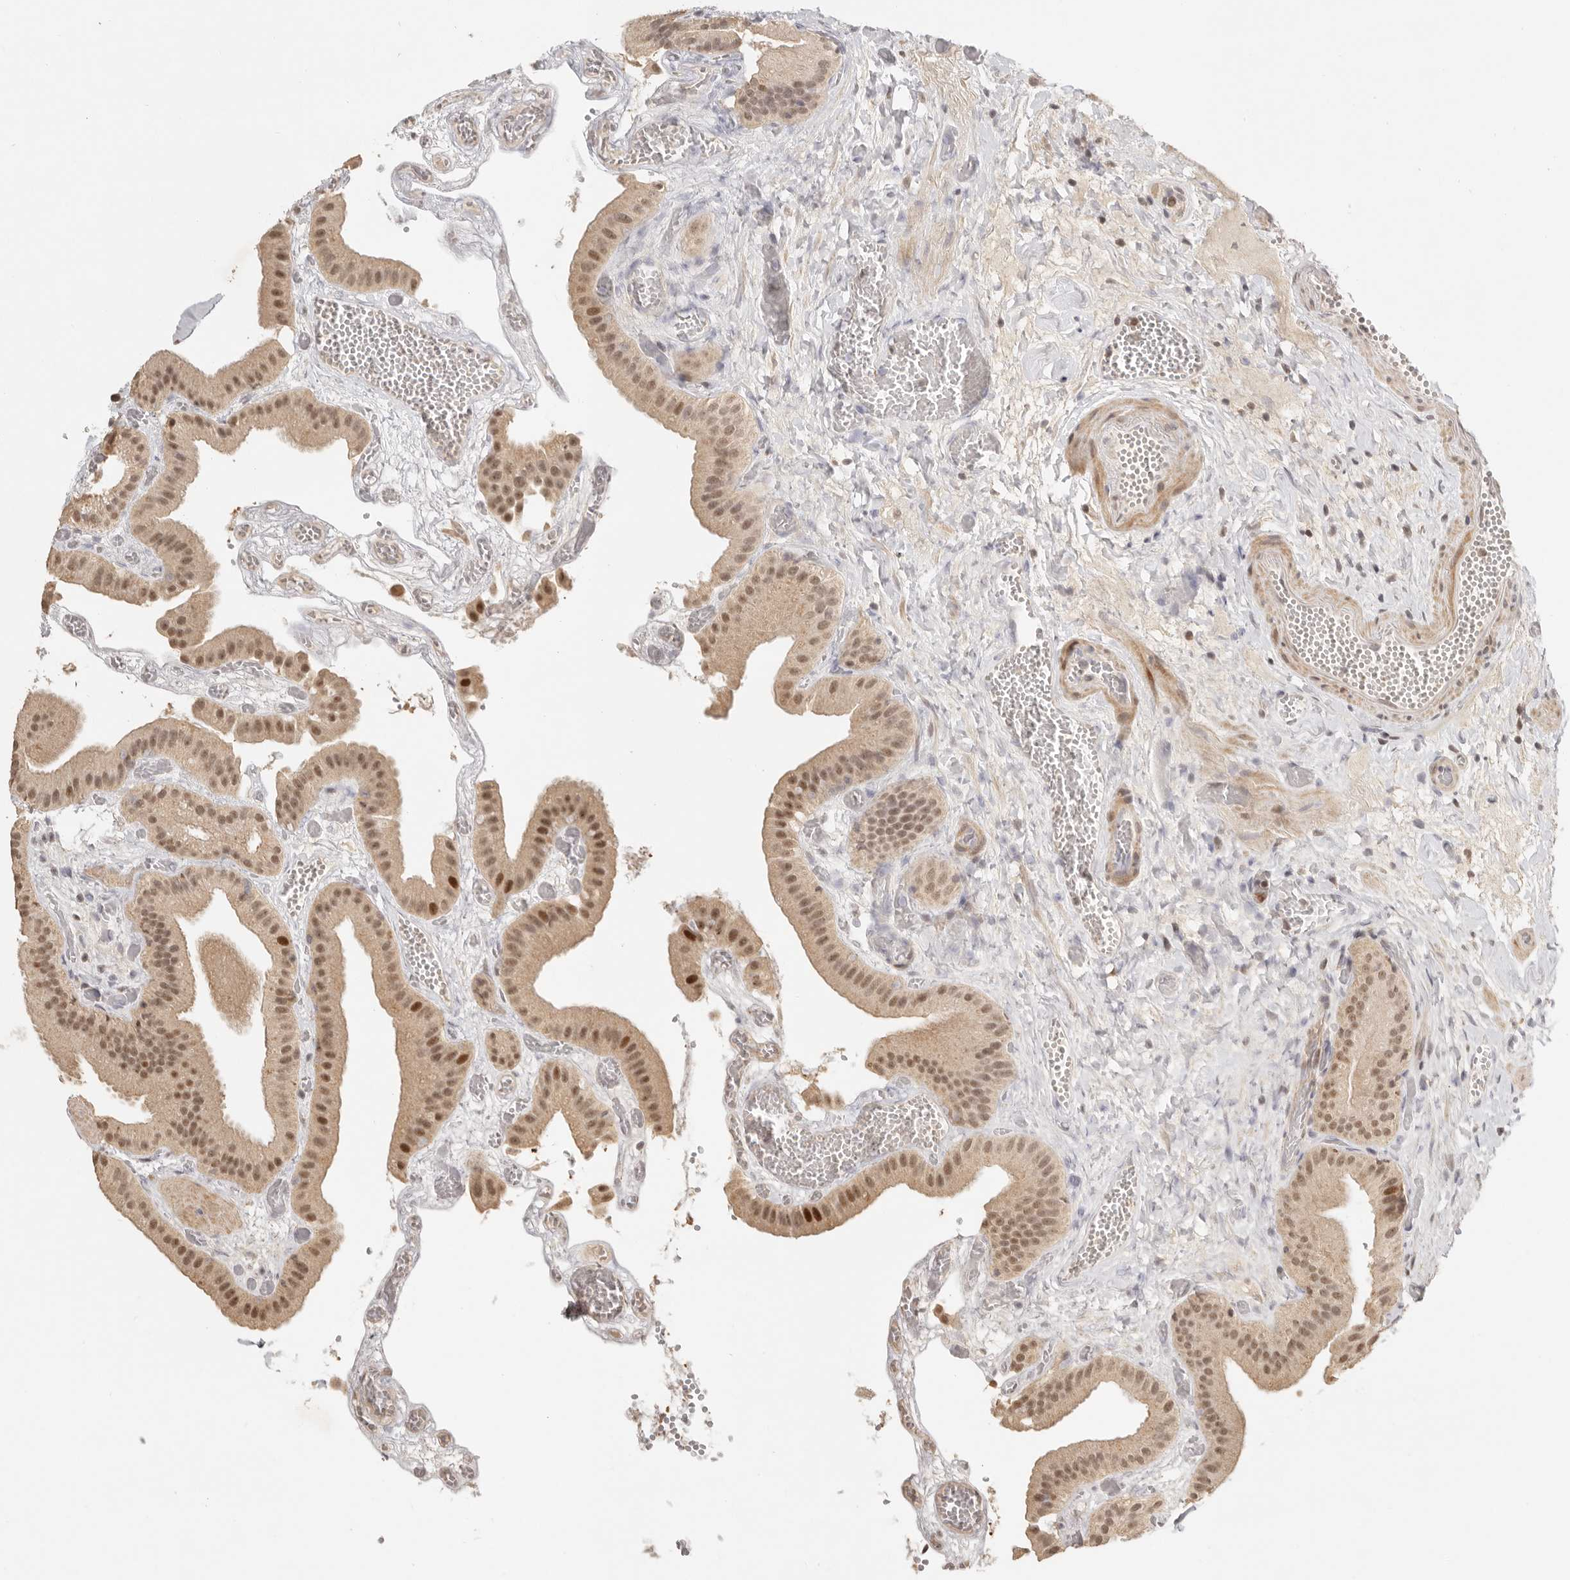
{"staining": {"intensity": "moderate", "quantity": ">75%", "location": "cytoplasmic/membranous,nuclear"}, "tissue": "gallbladder", "cell_type": "Glandular cells", "image_type": "normal", "snomed": [{"axis": "morphology", "description": "Normal tissue, NOS"}, {"axis": "topography", "description": "Gallbladder"}], "caption": "Glandular cells show medium levels of moderate cytoplasmic/membranous,nuclear expression in approximately >75% of cells in benign human gallbladder.", "gene": "GPBP1L1", "patient": {"sex": "female", "age": 64}}